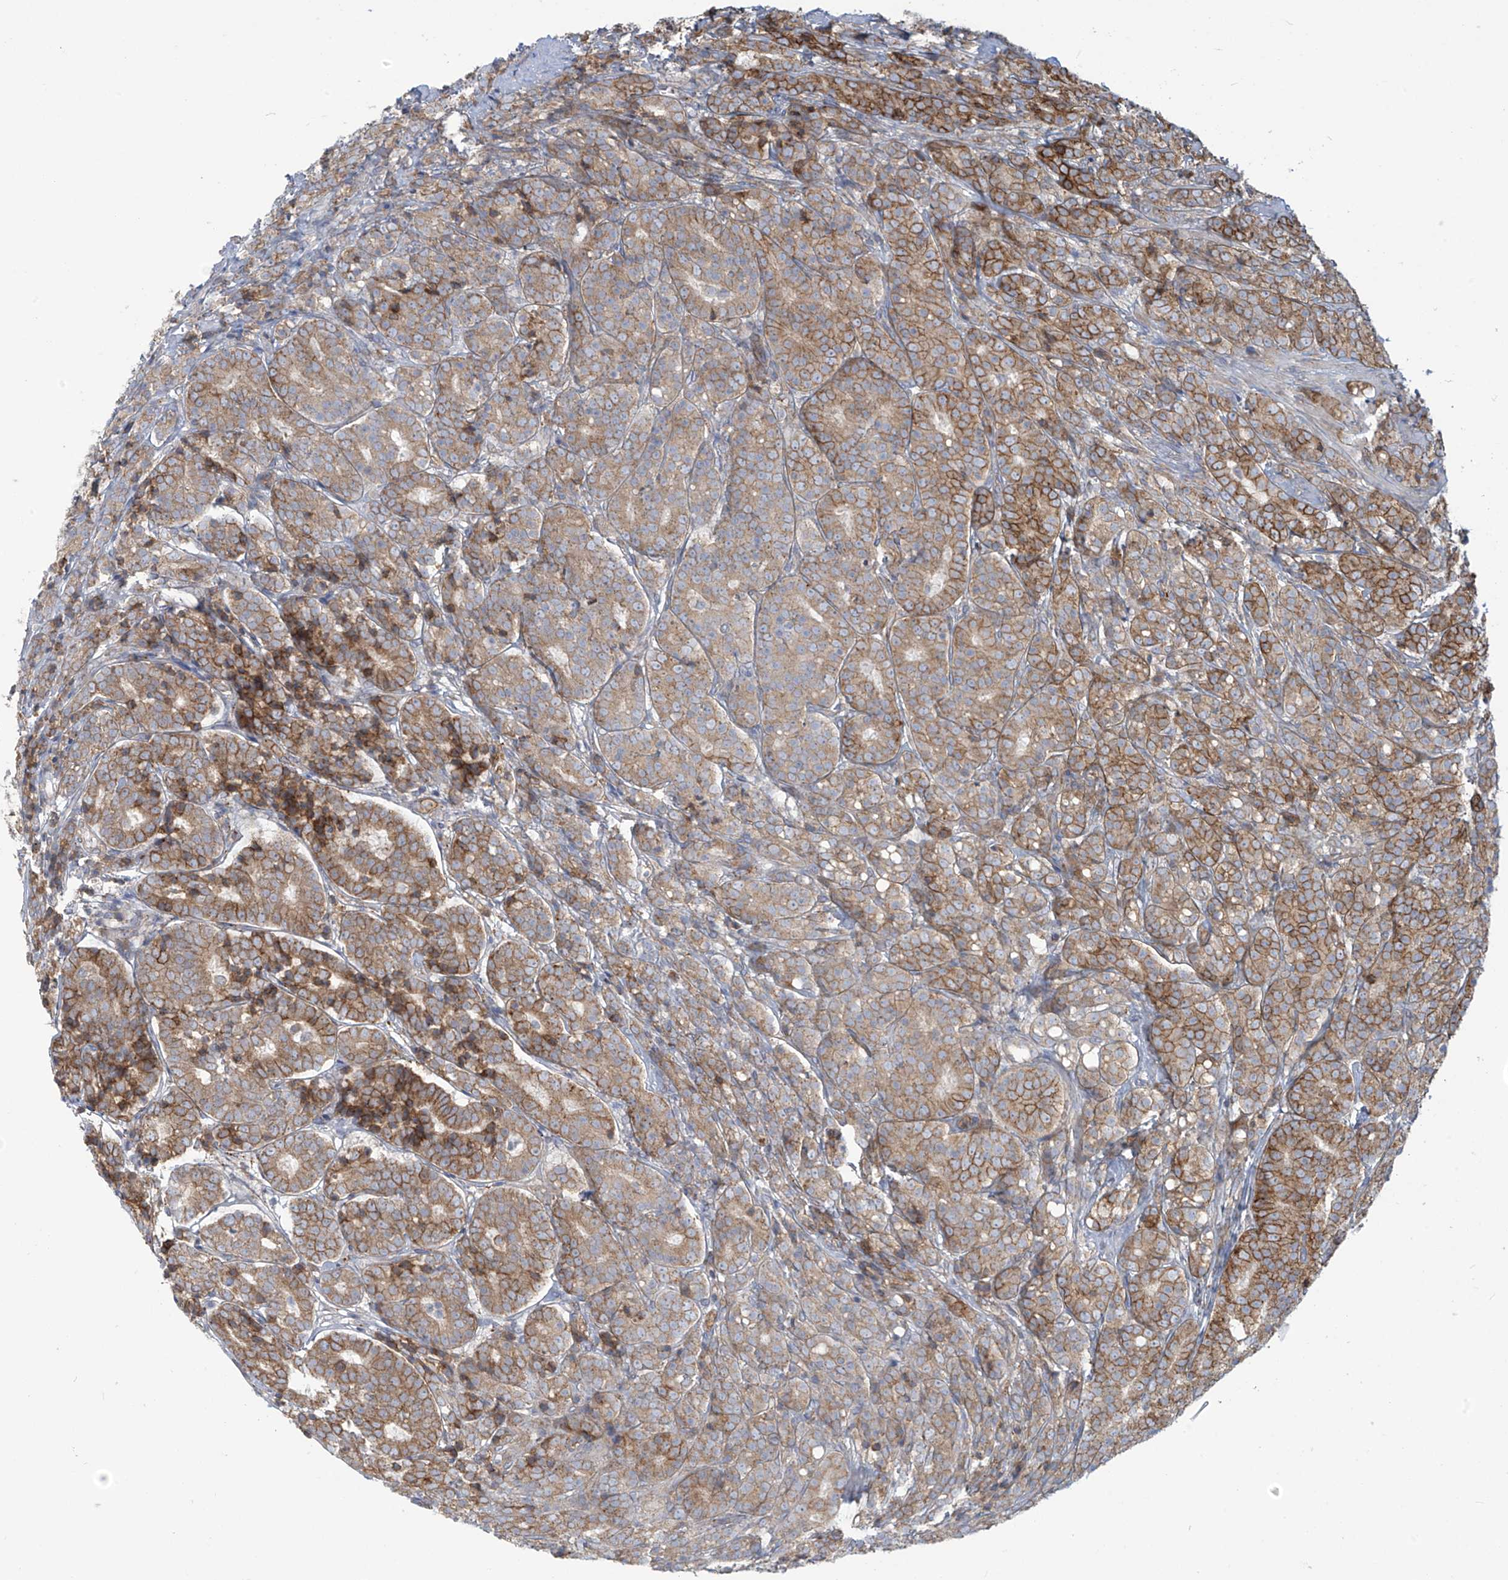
{"staining": {"intensity": "moderate", "quantity": ">75%", "location": "cytoplasmic/membranous"}, "tissue": "prostate cancer", "cell_type": "Tumor cells", "image_type": "cancer", "snomed": [{"axis": "morphology", "description": "Adenocarcinoma, High grade"}, {"axis": "topography", "description": "Prostate"}], "caption": "Moderate cytoplasmic/membranous protein staining is present in about >75% of tumor cells in prostate high-grade adenocarcinoma.", "gene": "LZTS3", "patient": {"sex": "male", "age": 62}}